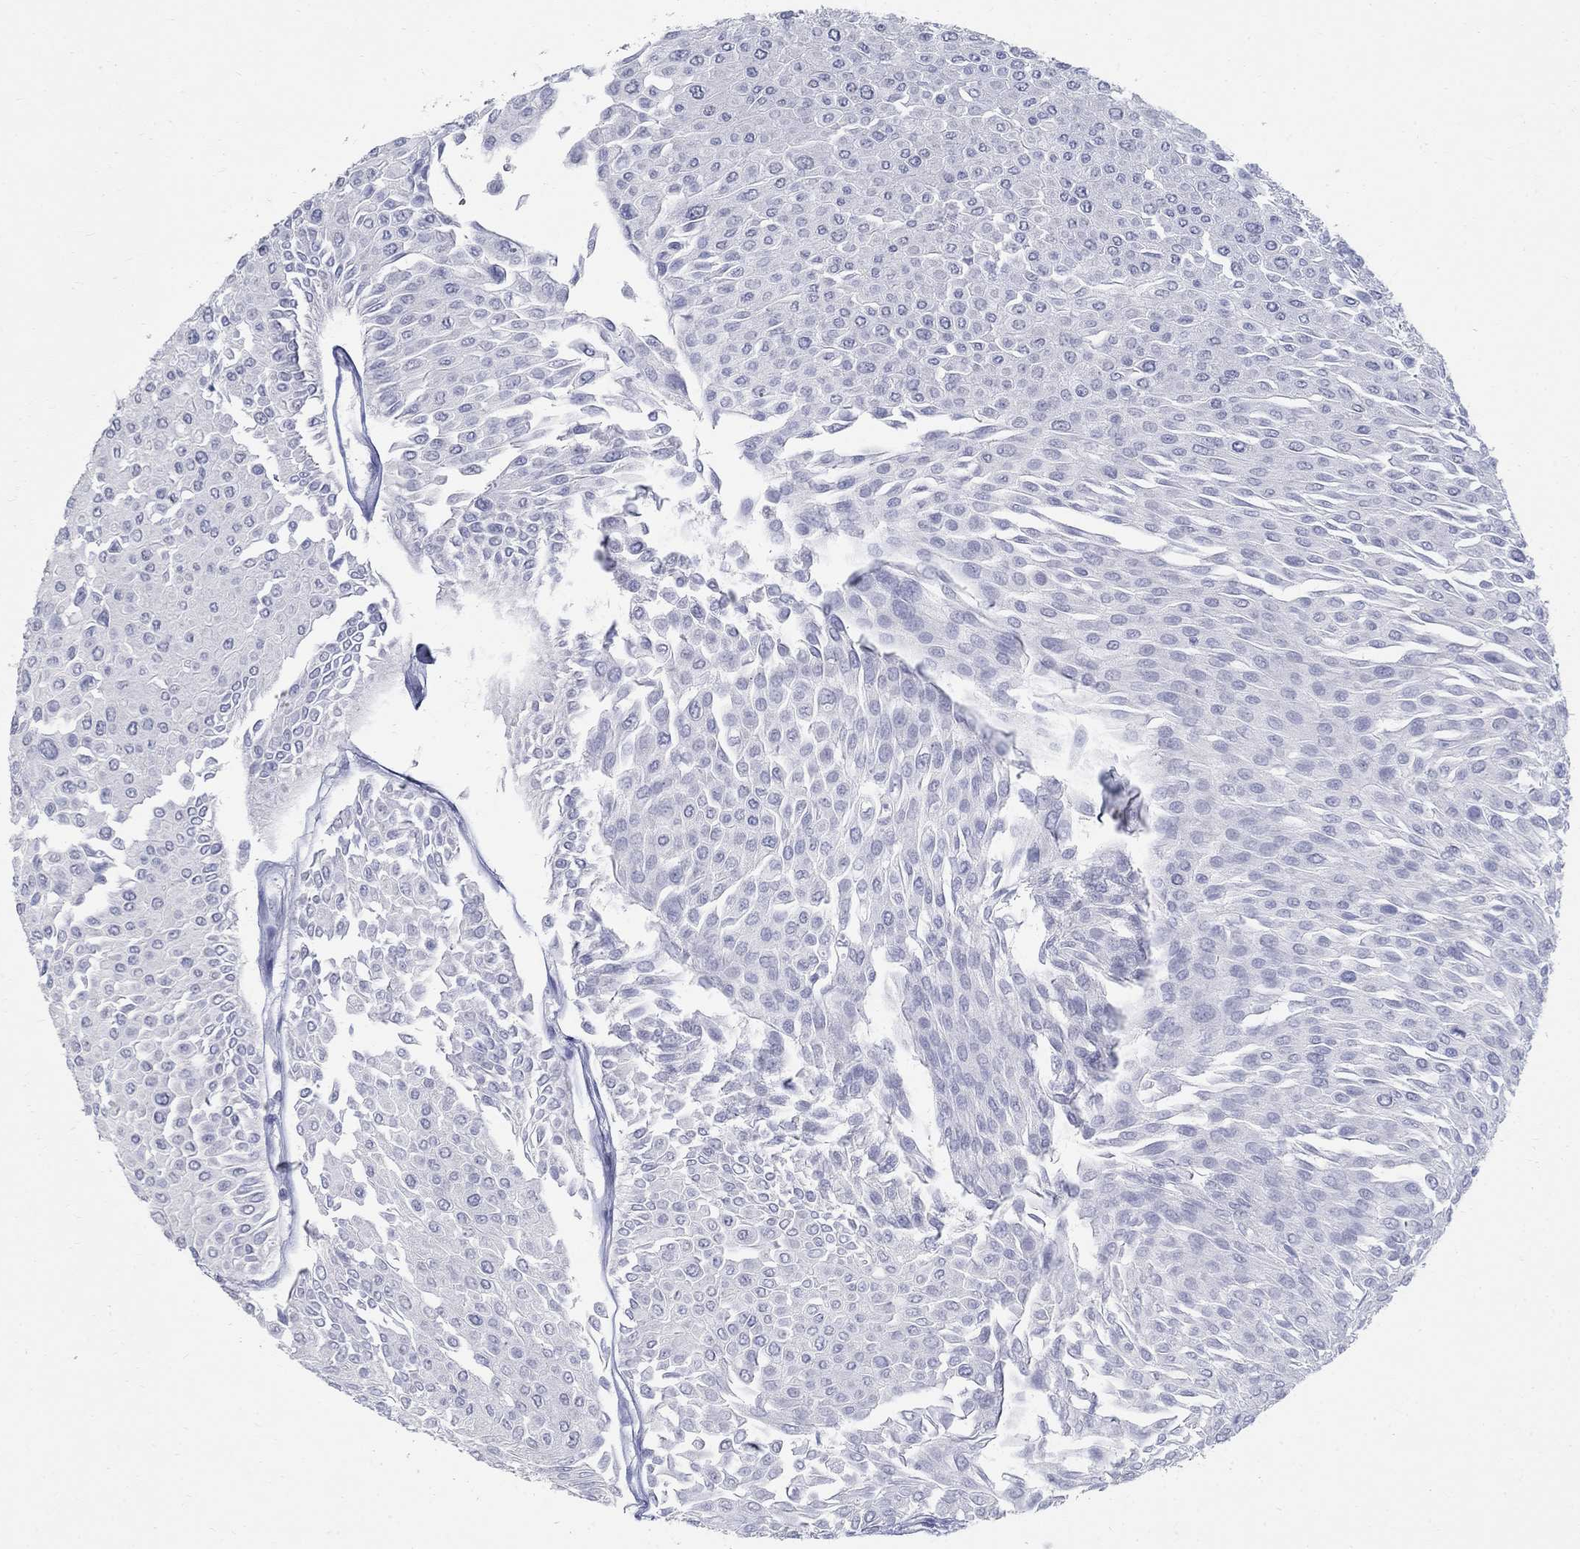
{"staining": {"intensity": "negative", "quantity": "none", "location": "none"}, "tissue": "urothelial cancer", "cell_type": "Tumor cells", "image_type": "cancer", "snomed": [{"axis": "morphology", "description": "Urothelial carcinoma, Low grade"}, {"axis": "topography", "description": "Urinary bladder"}], "caption": "Tumor cells show no significant protein positivity in urothelial cancer.", "gene": "BHLHE22", "patient": {"sex": "male", "age": 67}}